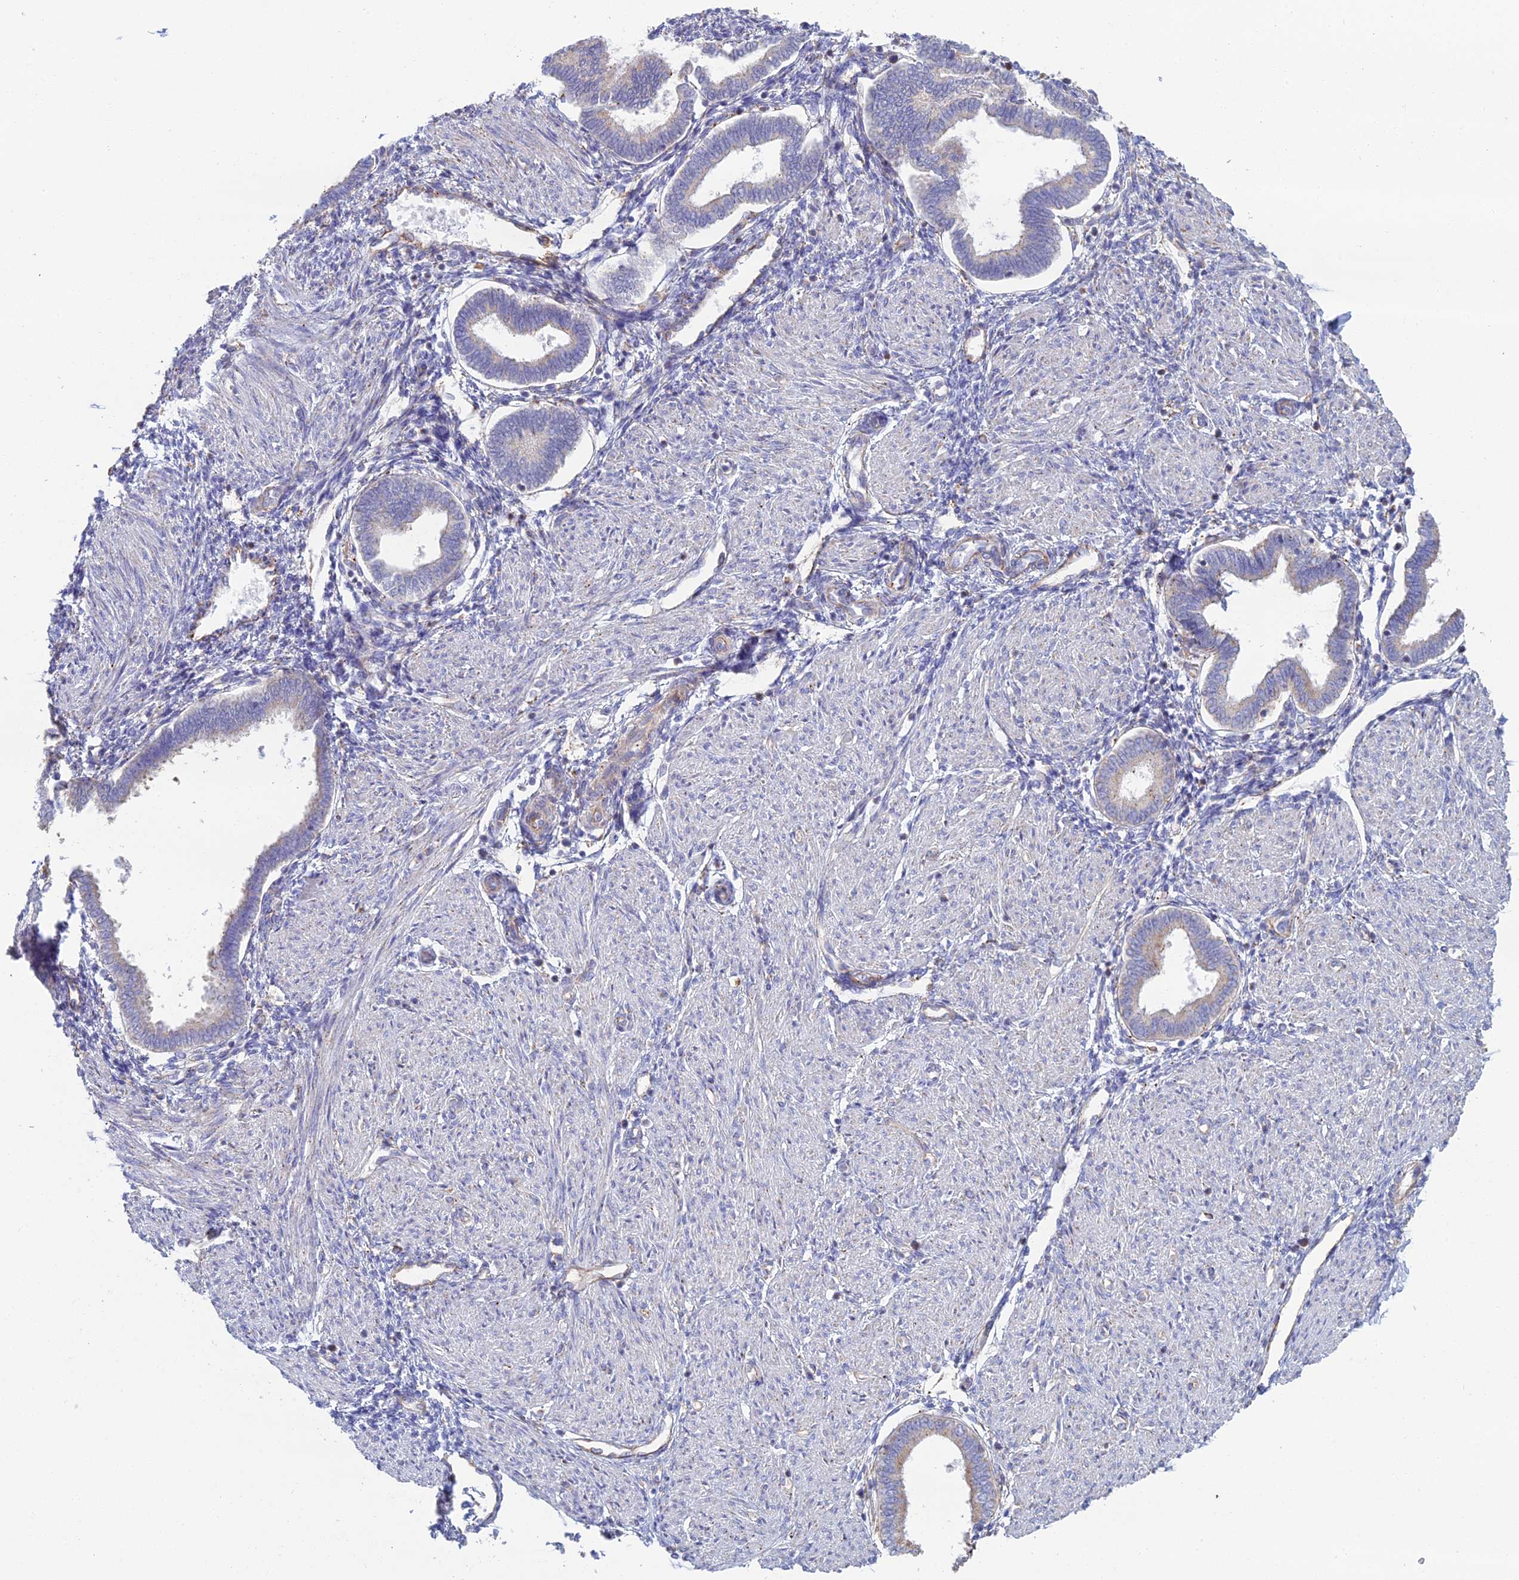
{"staining": {"intensity": "weak", "quantity": "<25%", "location": "cytoplasmic/membranous"}, "tissue": "endometrium", "cell_type": "Cells in endometrial stroma", "image_type": "normal", "snomed": [{"axis": "morphology", "description": "Normal tissue, NOS"}, {"axis": "topography", "description": "Endometrium"}], "caption": "This histopathology image is of normal endometrium stained with immunohistochemistry to label a protein in brown with the nuclei are counter-stained blue. There is no staining in cells in endometrial stroma.", "gene": "CLVS2", "patient": {"sex": "female", "age": 53}}